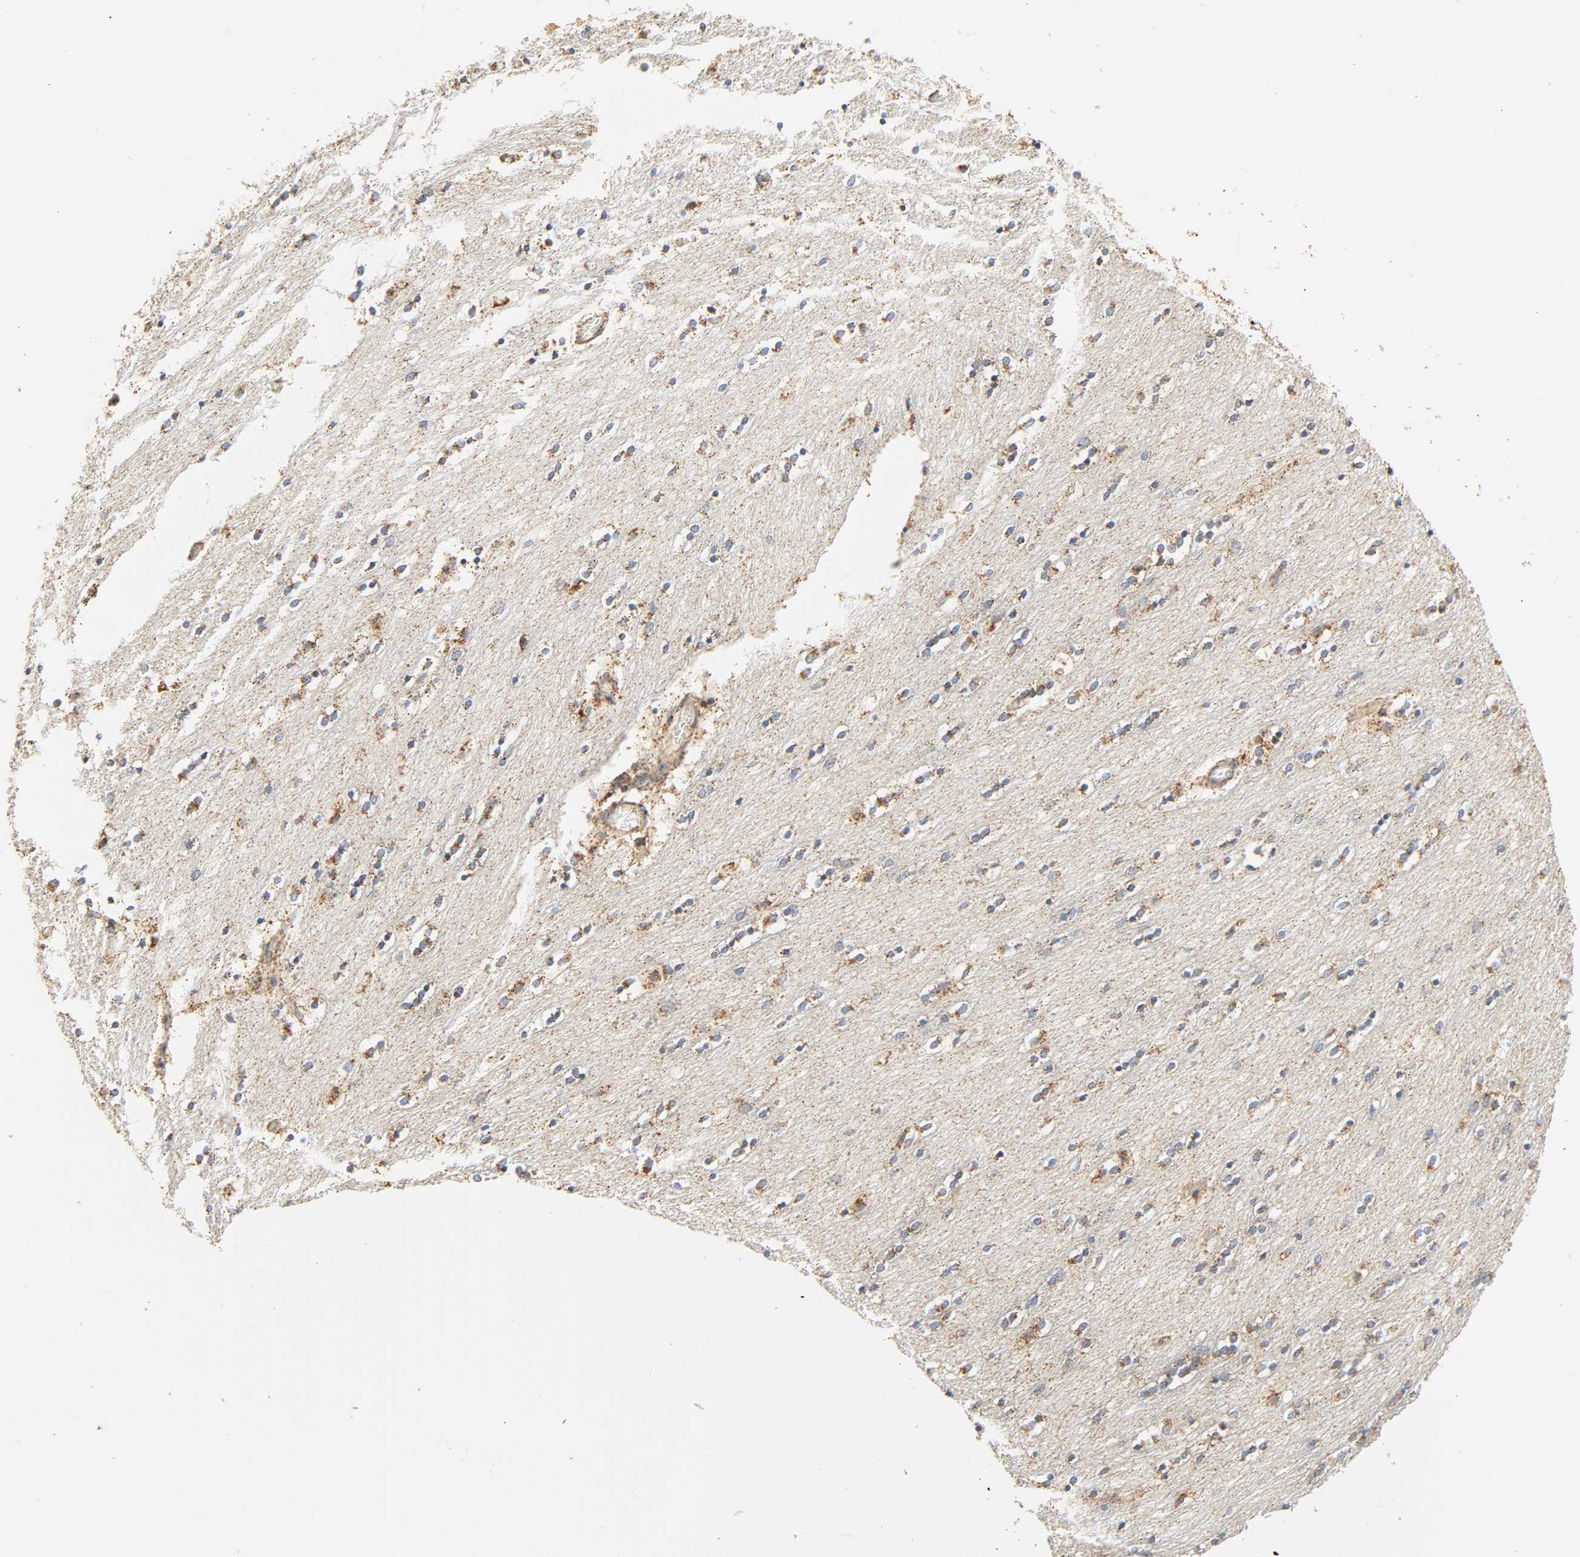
{"staining": {"intensity": "moderate", "quantity": "25%-75%", "location": "cytoplasmic/membranous"}, "tissue": "caudate", "cell_type": "Glial cells", "image_type": "normal", "snomed": [{"axis": "morphology", "description": "Normal tissue, NOS"}, {"axis": "topography", "description": "Lateral ventricle wall"}], "caption": "Approximately 25%-75% of glial cells in normal caudate exhibit moderate cytoplasmic/membranous protein positivity as visualized by brown immunohistochemical staining.", "gene": "ZMAT5", "patient": {"sex": "female", "age": 54}}